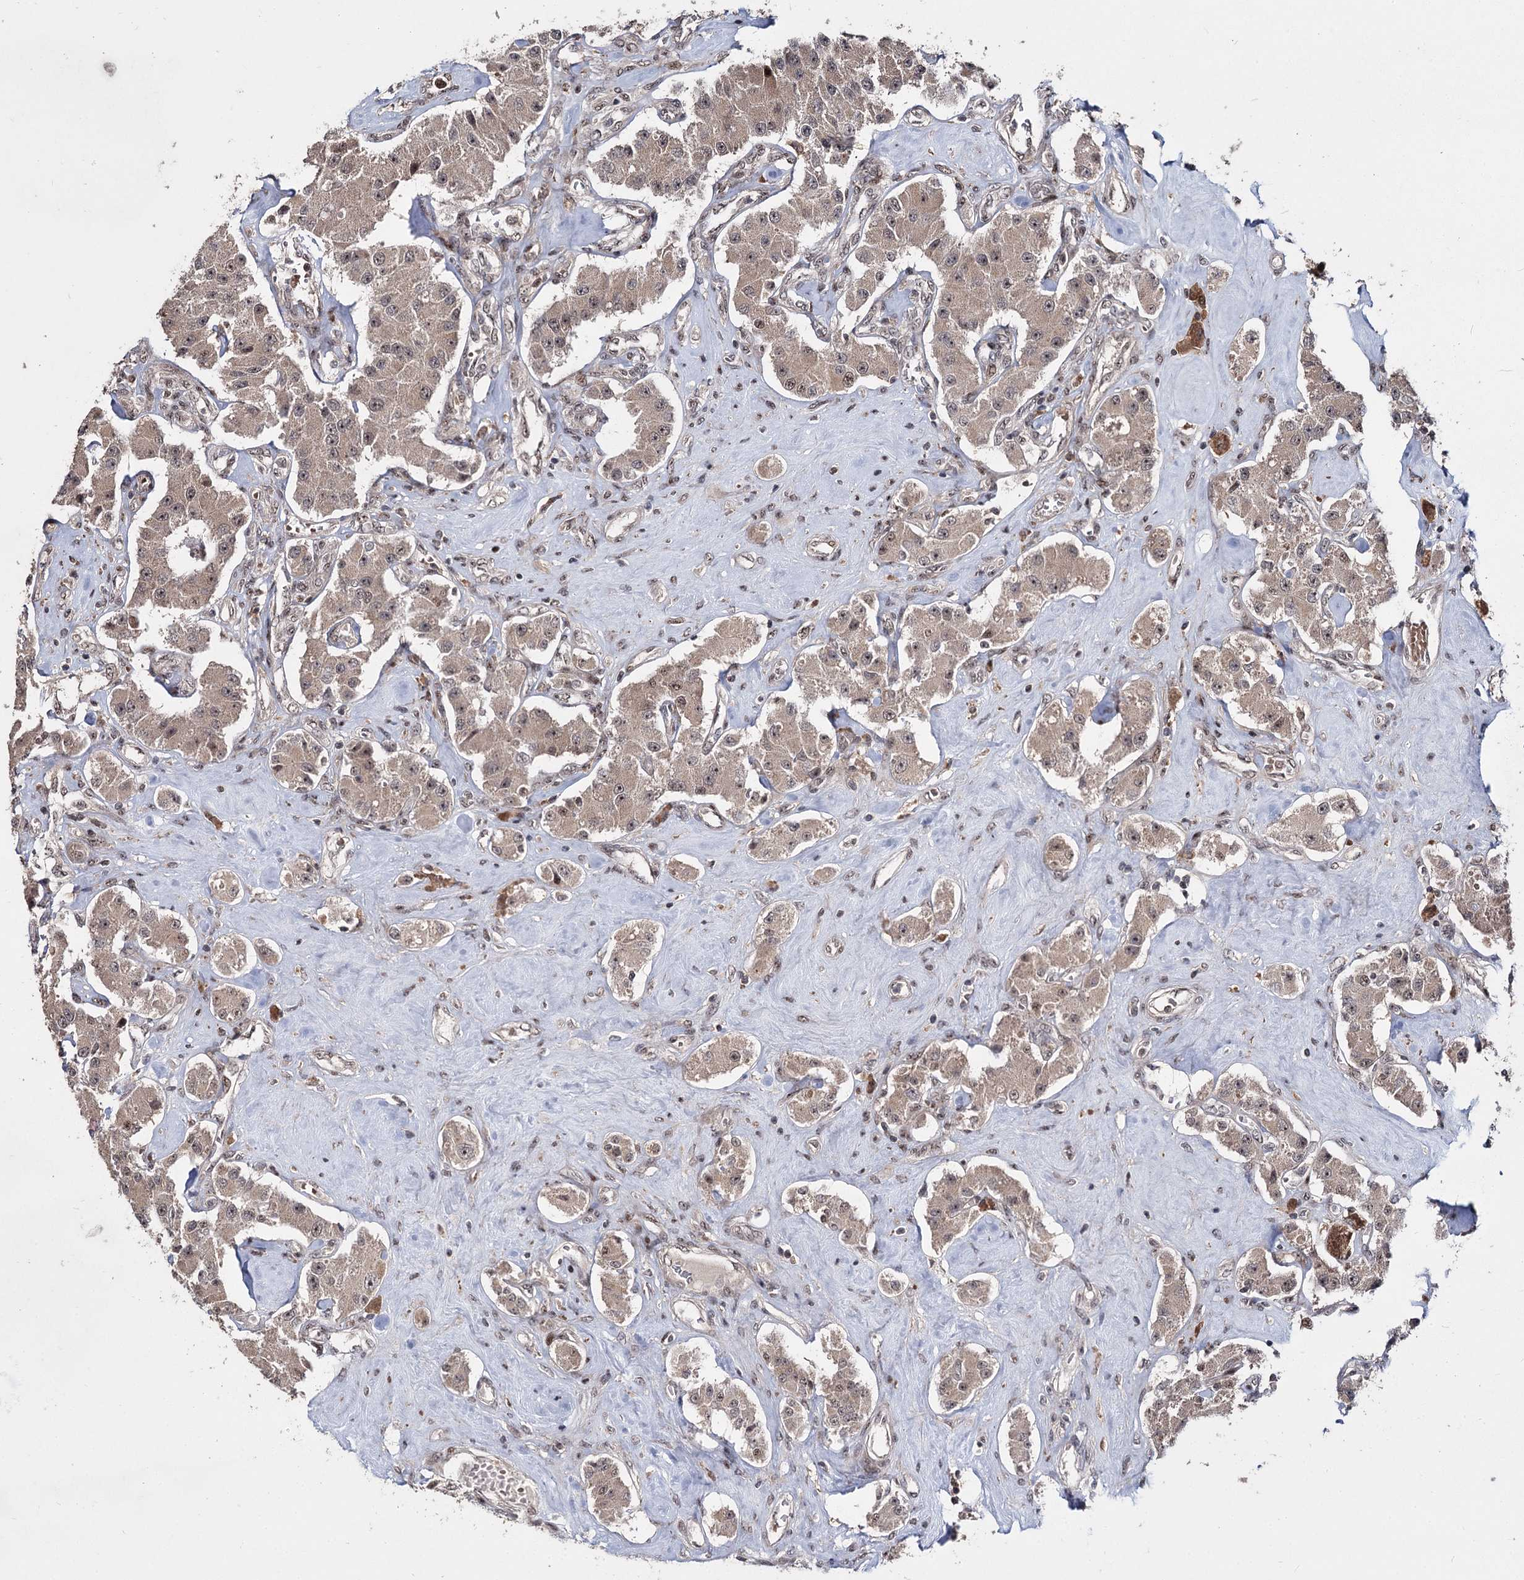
{"staining": {"intensity": "moderate", "quantity": ">75%", "location": "cytoplasmic/membranous,nuclear"}, "tissue": "carcinoid", "cell_type": "Tumor cells", "image_type": "cancer", "snomed": [{"axis": "morphology", "description": "Carcinoid, malignant, NOS"}, {"axis": "topography", "description": "Pancreas"}], "caption": "This micrograph displays immunohistochemistry staining of human carcinoid (malignant), with medium moderate cytoplasmic/membranous and nuclear positivity in about >75% of tumor cells.", "gene": "MKNK2", "patient": {"sex": "male", "age": 41}}